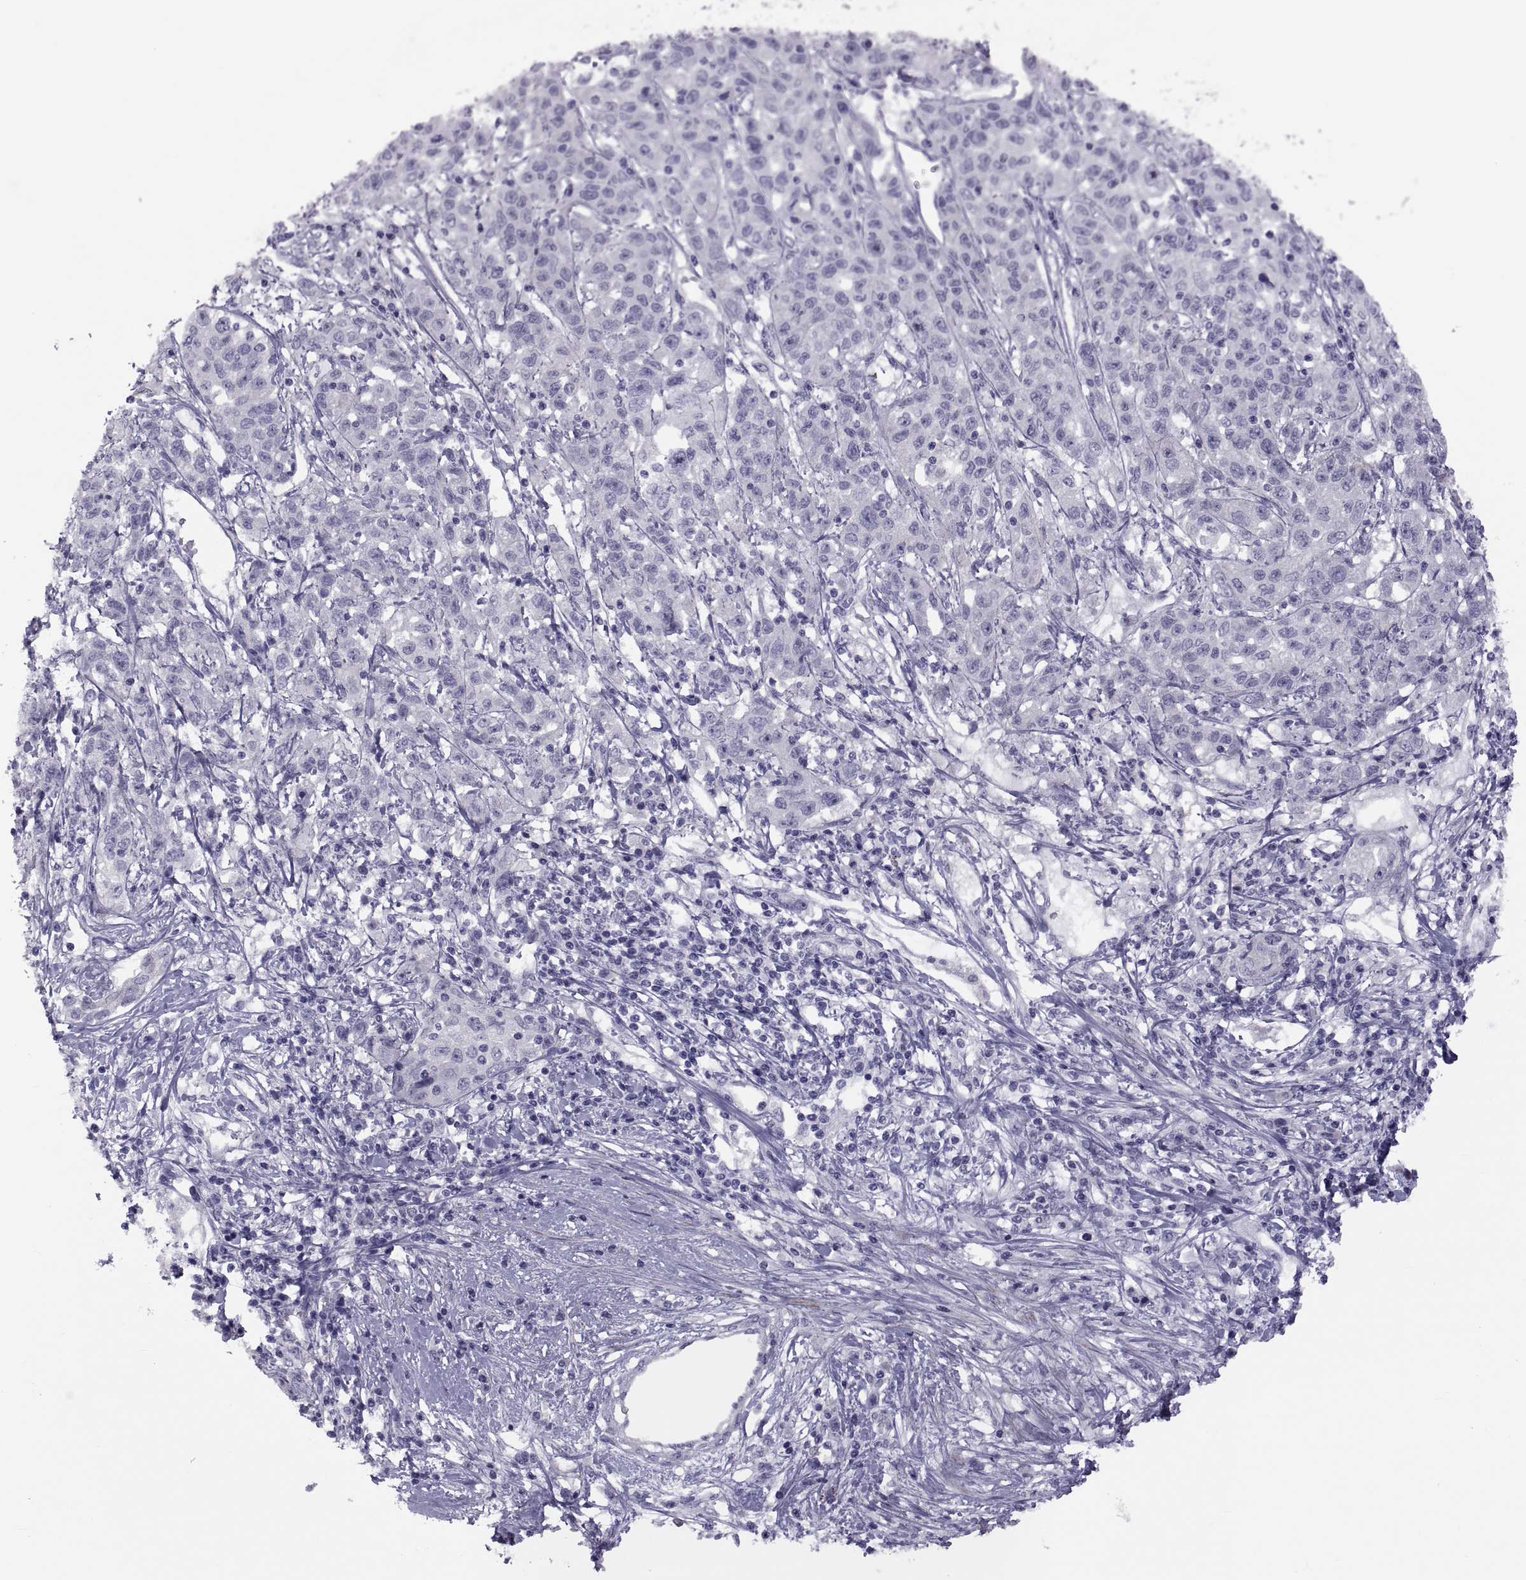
{"staining": {"intensity": "negative", "quantity": "none", "location": "none"}, "tissue": "liver cancer", "cell_type": "Tumor cells", "image_type": "cancer", "snomed": [{"axis": "morphology", "description": "Adenocarcinoma, NOS"}, {"axis": "morphology", "description": "Cholangiocarcinoma"}, {"axis": "topography", "description": "Liver"}], "caption": "Immunohistochemistry of human liver cancer displays no staining in tumor cells.", "gene": "TMEM158", "patient": {"sex": "male", "age": 64}}